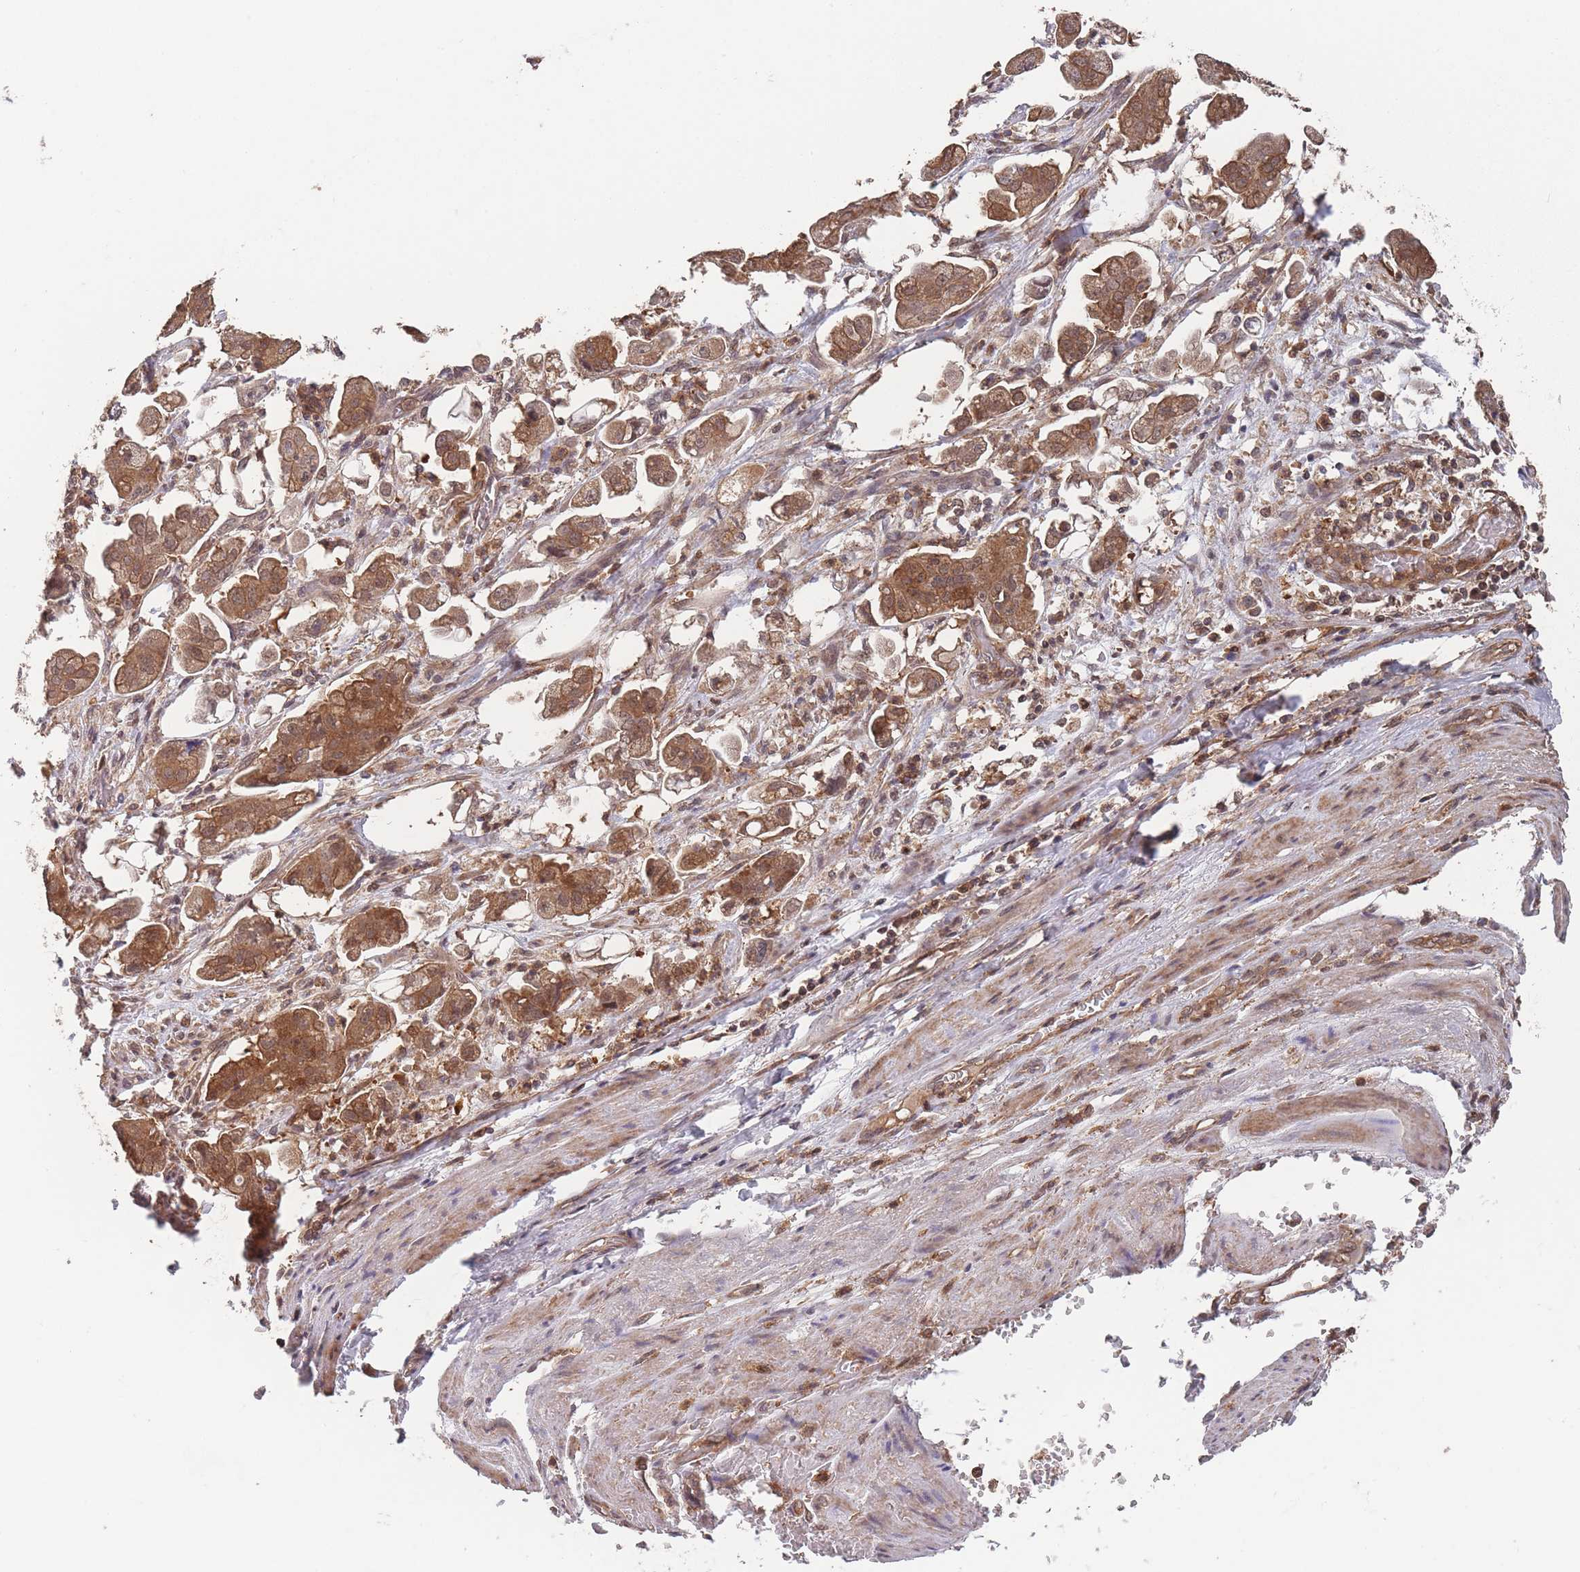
{"staining": {"intensity": "strong", "quantity": ">75%", "location": "cytoplasmic/membranous"}, "tissue": "stomach cancer", "cell_type": "Tumor cells", "image_type": "cancer", "snomed": [{"axis": "morphology", "description": "Adenocarcinoma, NOS"}, {"axis": "topography", "description": "Stomach"}], "caption": "An IHC image of tumor tissue is shown. Protein staining in brown highlights strong cytoplasmic/membranous positivity in stomach cancer within tumor cells. (DAB (3,3'-diaminobenzidine) = brown stain, brightfield microscopy at high magnification).", "gene": "SF3B1", "patient": {"sex": "male", "age": 62}}